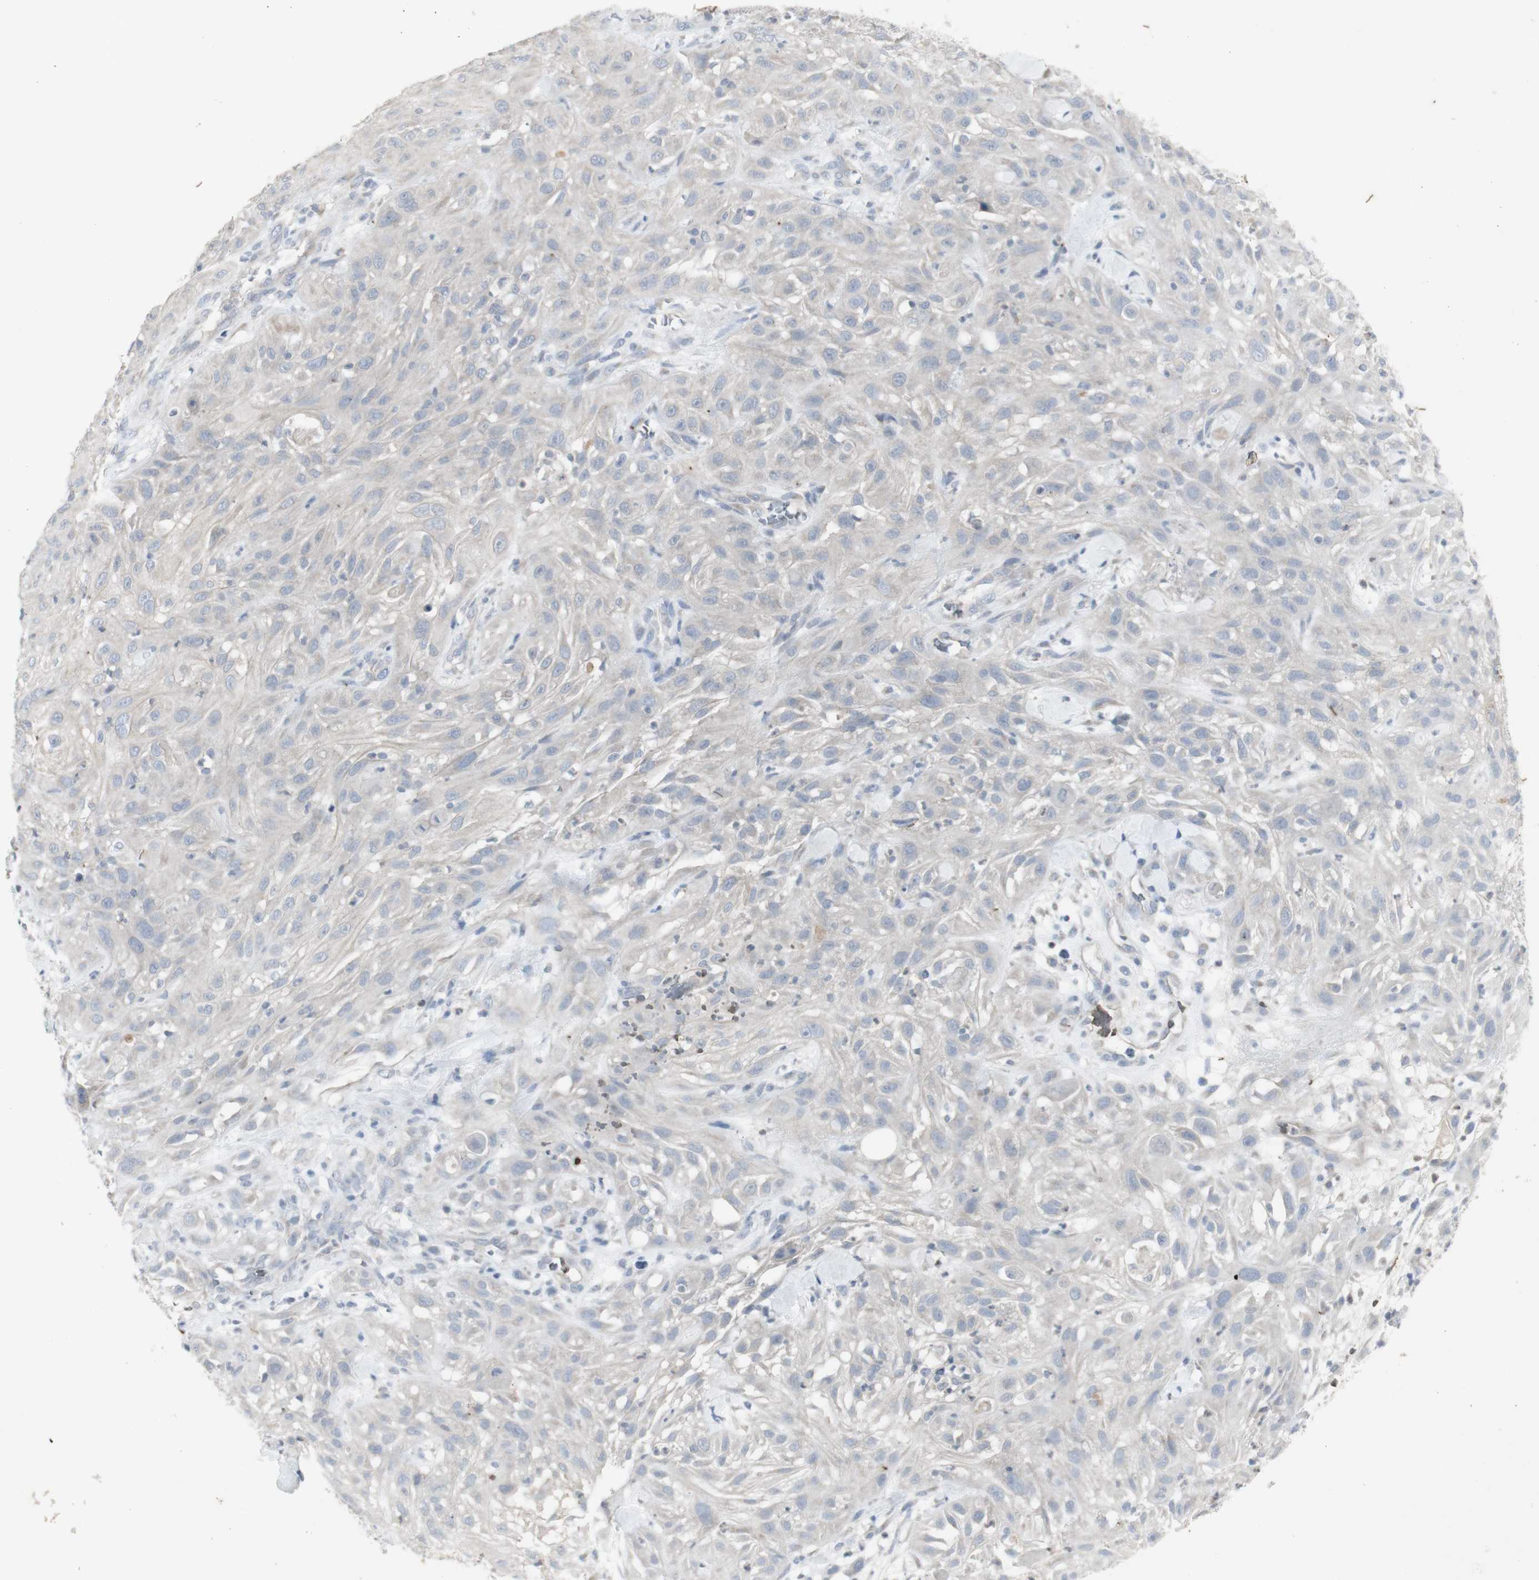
{"staining": {"intensity": "negative", "quantity": "none", "location": "none"}, "tissue": "skin cancer", "cell_type": "Tumor cells", "image_type": "cancer", "snomed": [{"axis": "morphology", "description": "Squamous cell carcinoma, NOS"}, {"axis": "topography", "description": "Skin"}], "caption": "There is no significant positivity in tumor cells of skin cancer (squamous cell carcinoma).", "gene": "INS", "patient": {"sex": "male", "age": 75}}